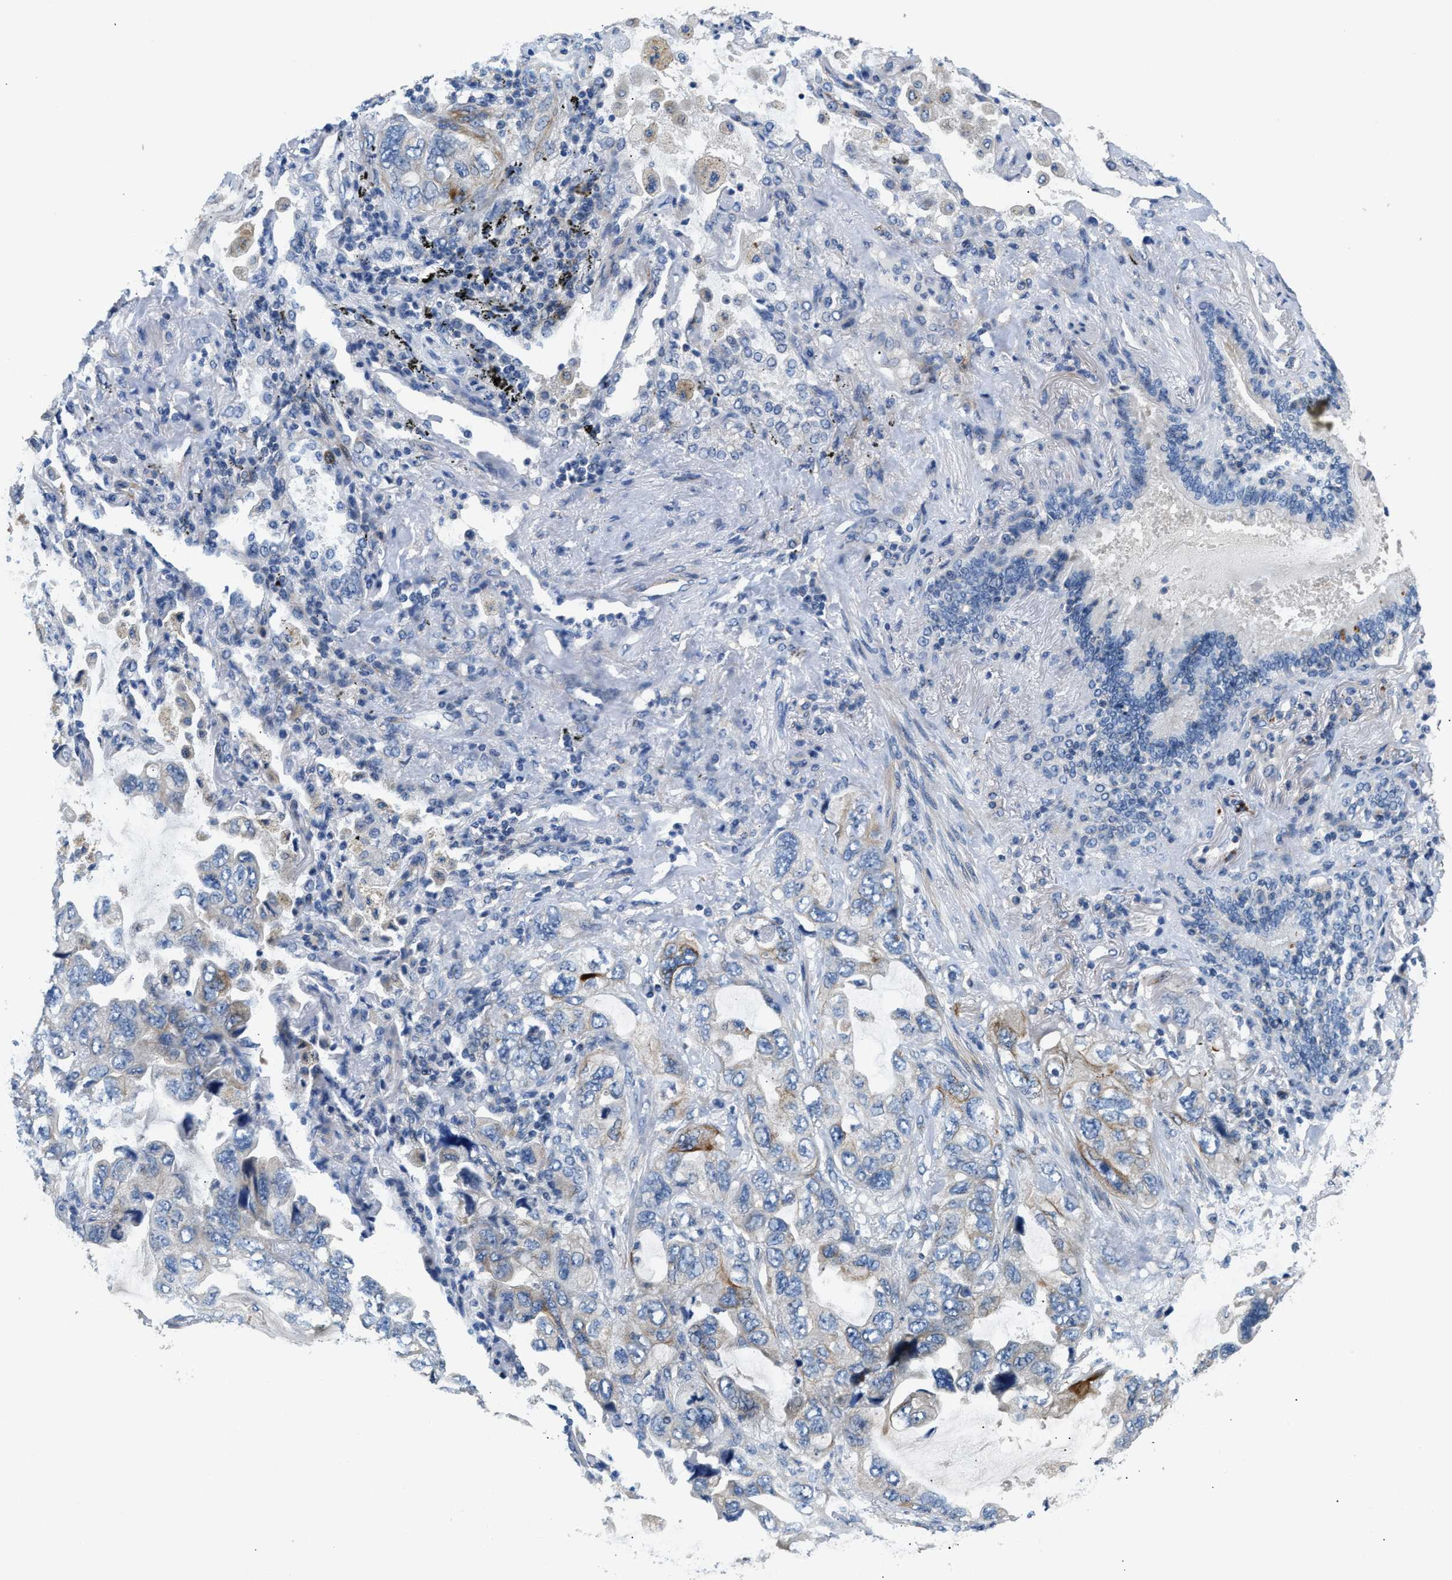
{"staining": {"intensity": "negative", "quantity": "none", "location": "none"}, "tissue": "lung cancer", "cell_type": "Tumor cells", "image_type": "cancer", "snomed": [{"axis": "morphology", "description": "Squamous cell carcinoma, NOS"}, {"axis": "topography", "description": "Lung"}], "caption": "A high-resolution micrograph shows IHC staining of lung squamous cell carcinoma, which reveals no significant positivity in tumor cells. Nuclei are stained in blue.", "gene": "IL17RC", "patient": {"sex": "female", "age": 73}}